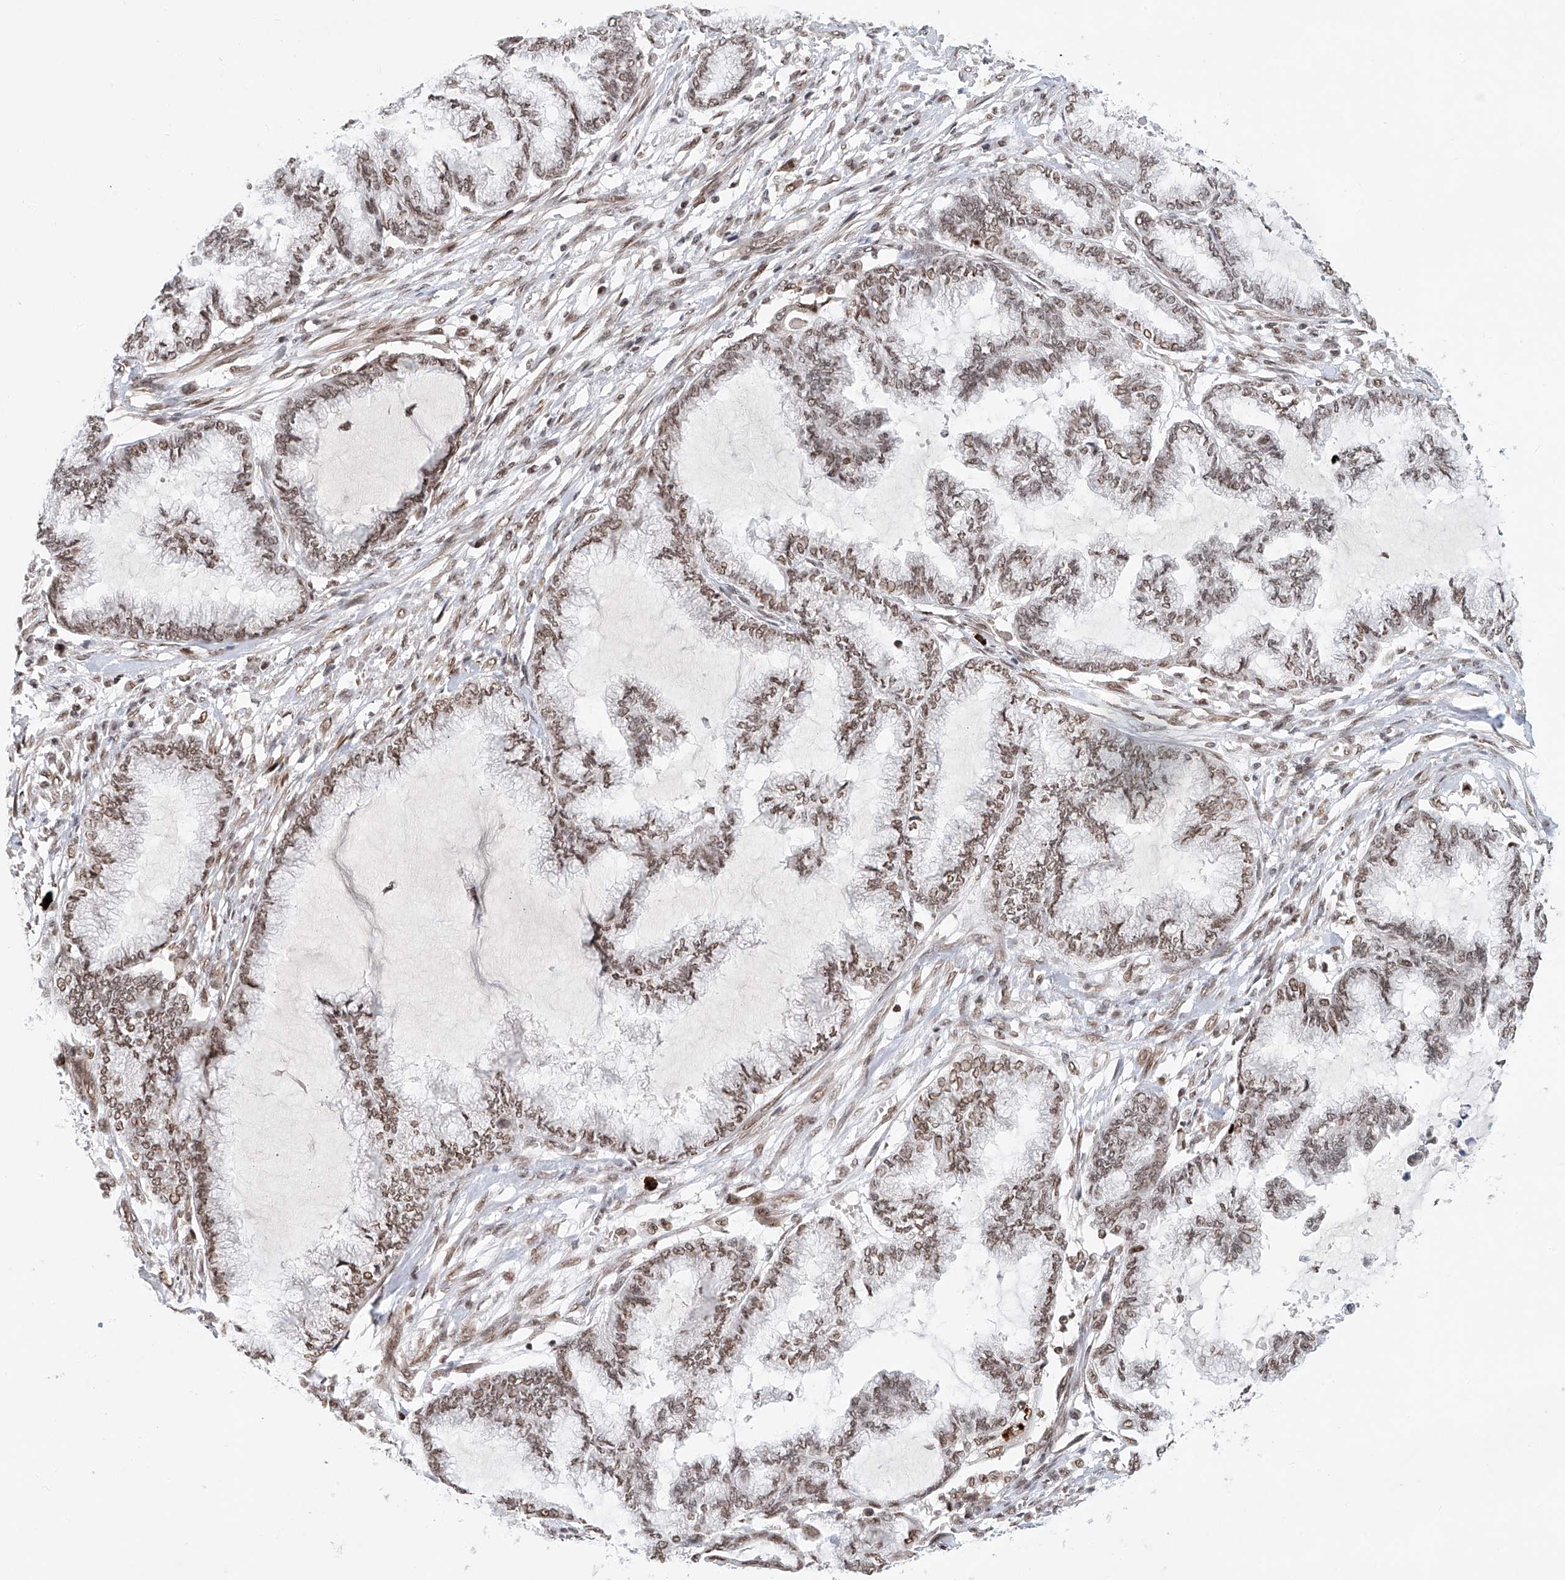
{"staining": {"intensity": "moderate", "quantity": ">75%", "location": "nuclear"}, "tissue": "endometrial cancer", "cell_type": "Tumor cells", "image_type": "cancer", "snomed": [{"axis": "morphology", "description": "Adenocarcinoma, NOS"}, {"axis": "topography", "description": "Endometrium"}], "caption": "High-magnification brightfield microscopy of adenocarcinoma (endometrial) stained with DAB (brown) and counterstained with hematoxylin (blue). tumor cells exhibit moderate nuclear staining is identified in approximately>75% of cells.", "gene": "ZNF470", "patient": {"sex": "female", "age": 86}}